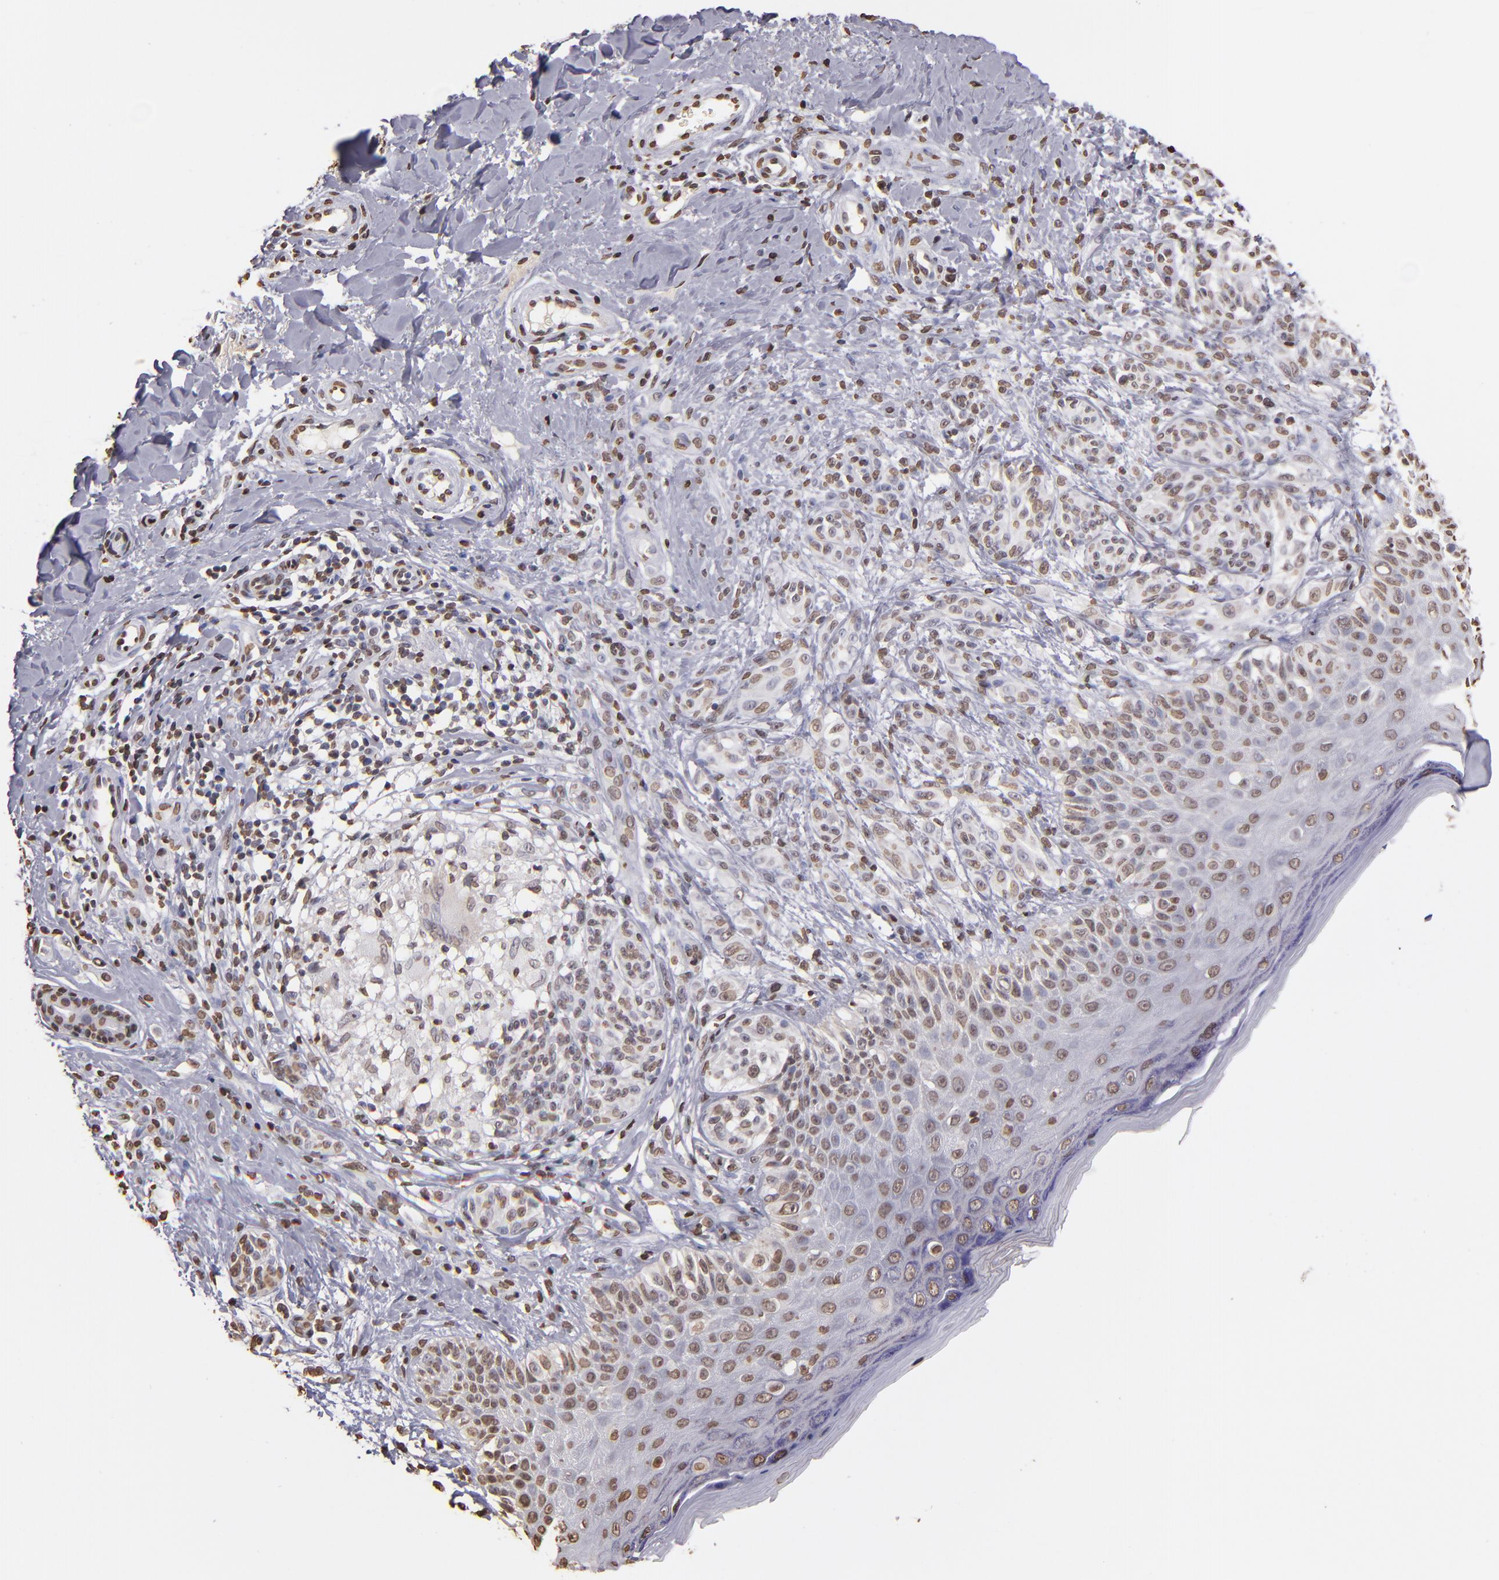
{"staining": {"intensity": "weak", "quantity": "25%-75%", "location": "nuclear"}, "tissue": "melanoma", "cell_type": "Tumor cells", "image_type": "cancer", "snomed": [{"axis": "morphology", "description": "Malignant melanoma, NOS"}, {"axis": "topography", "description": "Skin"}], "caption": "High-magnification brightfield microscopy of malignant melanoma stained with DAB (brown) and counterstained with hematoxylin (blue). tumor cells exhibit weak nuclear staining is identified in about25%-75% of cells.", "gene": "LBX1", "patient": {"sex": "male", "age": 57}}